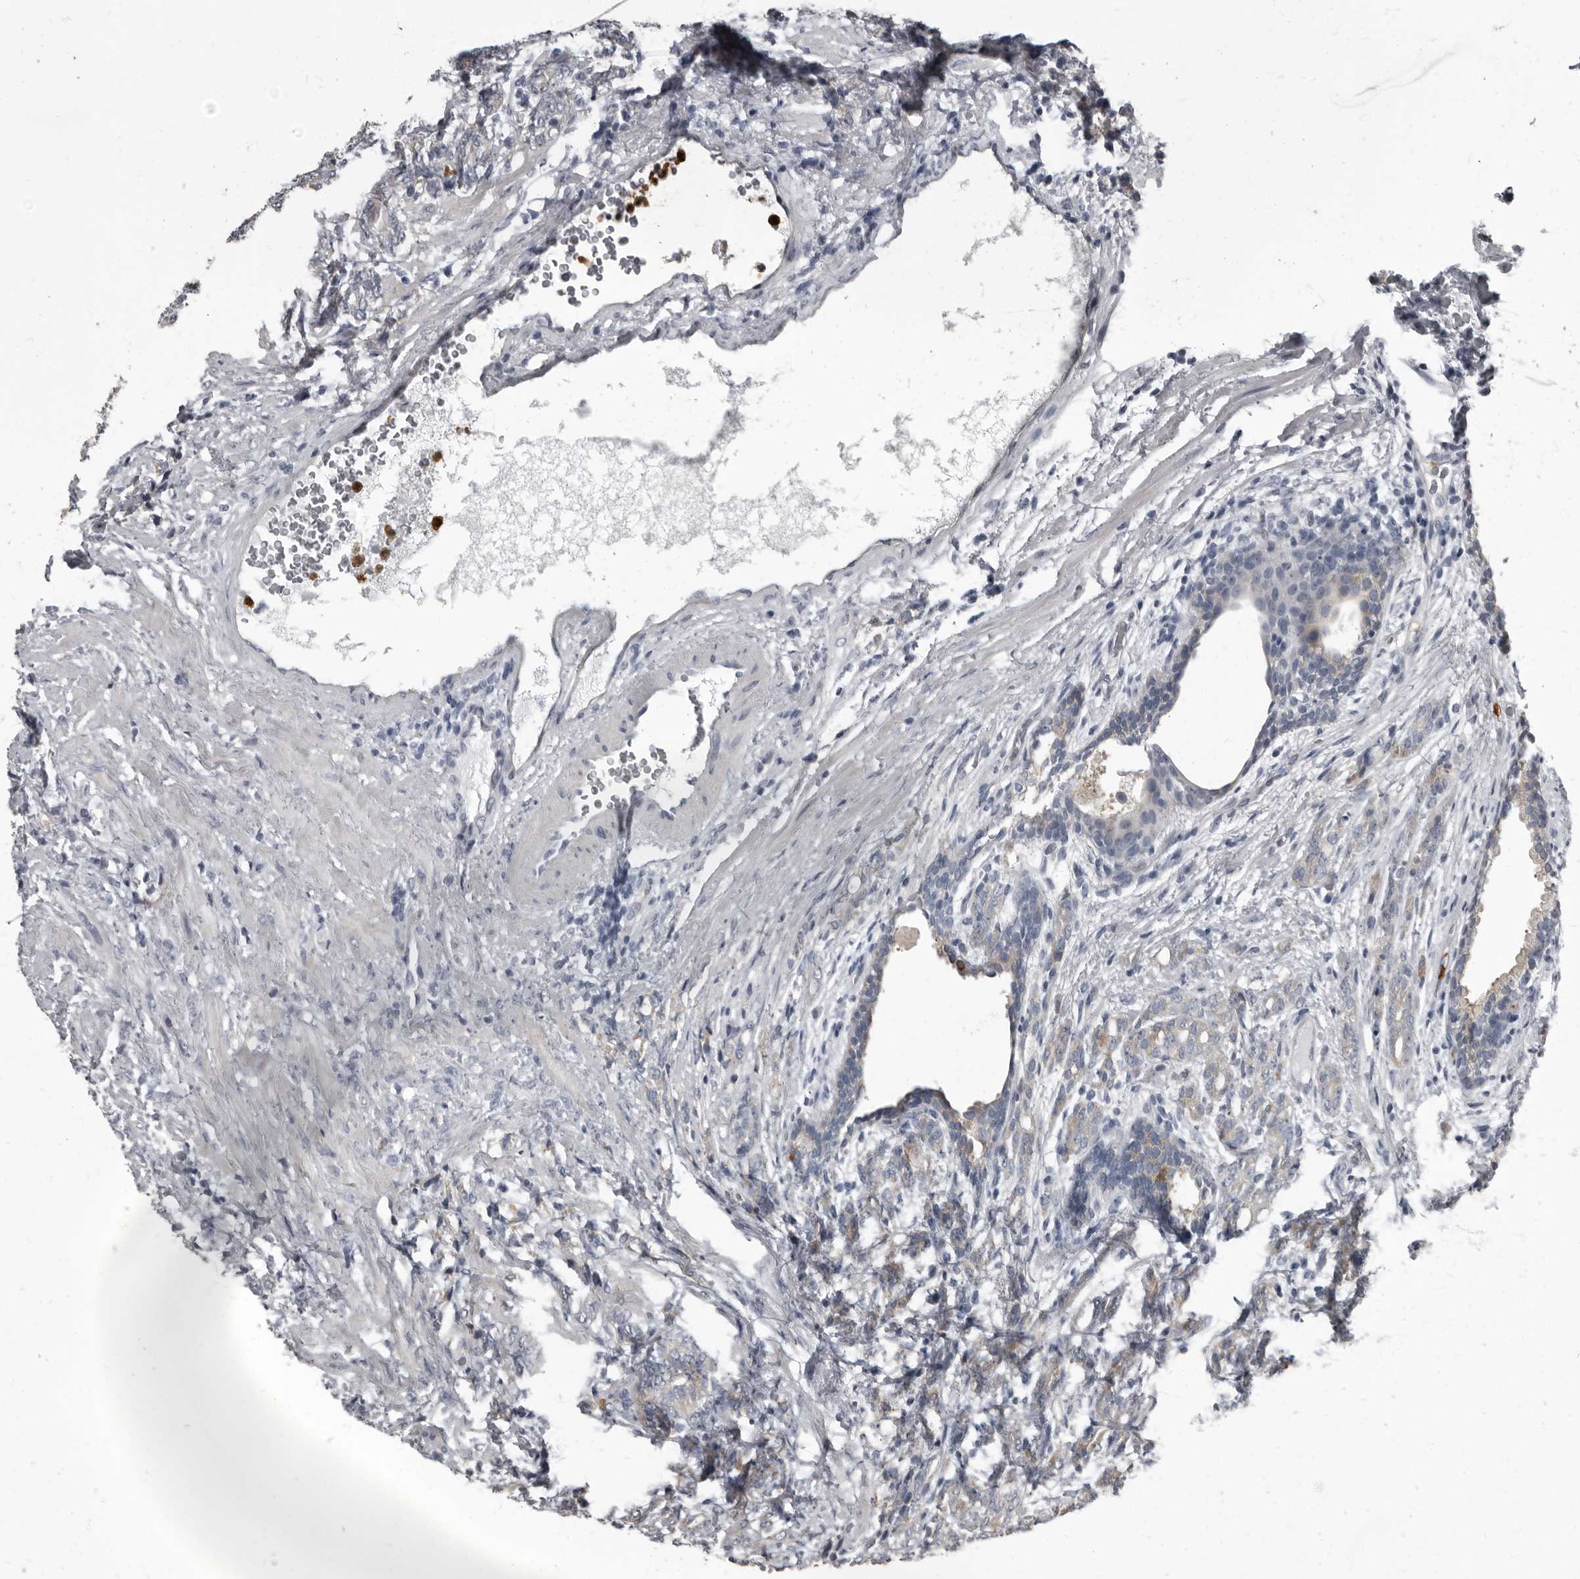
{"staining": {"intensity": "weak", "quantity": "<25%", "location": "cytoplasmic/membranous"}, "tissue": "prostate cancer", "cell_type": "Tumor cells", "image_type": "cancer", "snomed": [{"axis": "morphology", "description": "Adenocarcinoma, High grade"}, {"axis": "topography", "description": "Prostate"}], "caption": "Immunohistochemistry (IHC) histopathology image of neoplastic tissue: prostate cancer stained with DAB (3,3'-diaminobenzidine) reveals no significant protein staining in tumor cells.", "gene": "TPD52L1", "patient": {"sex": "male", "age": 57}}